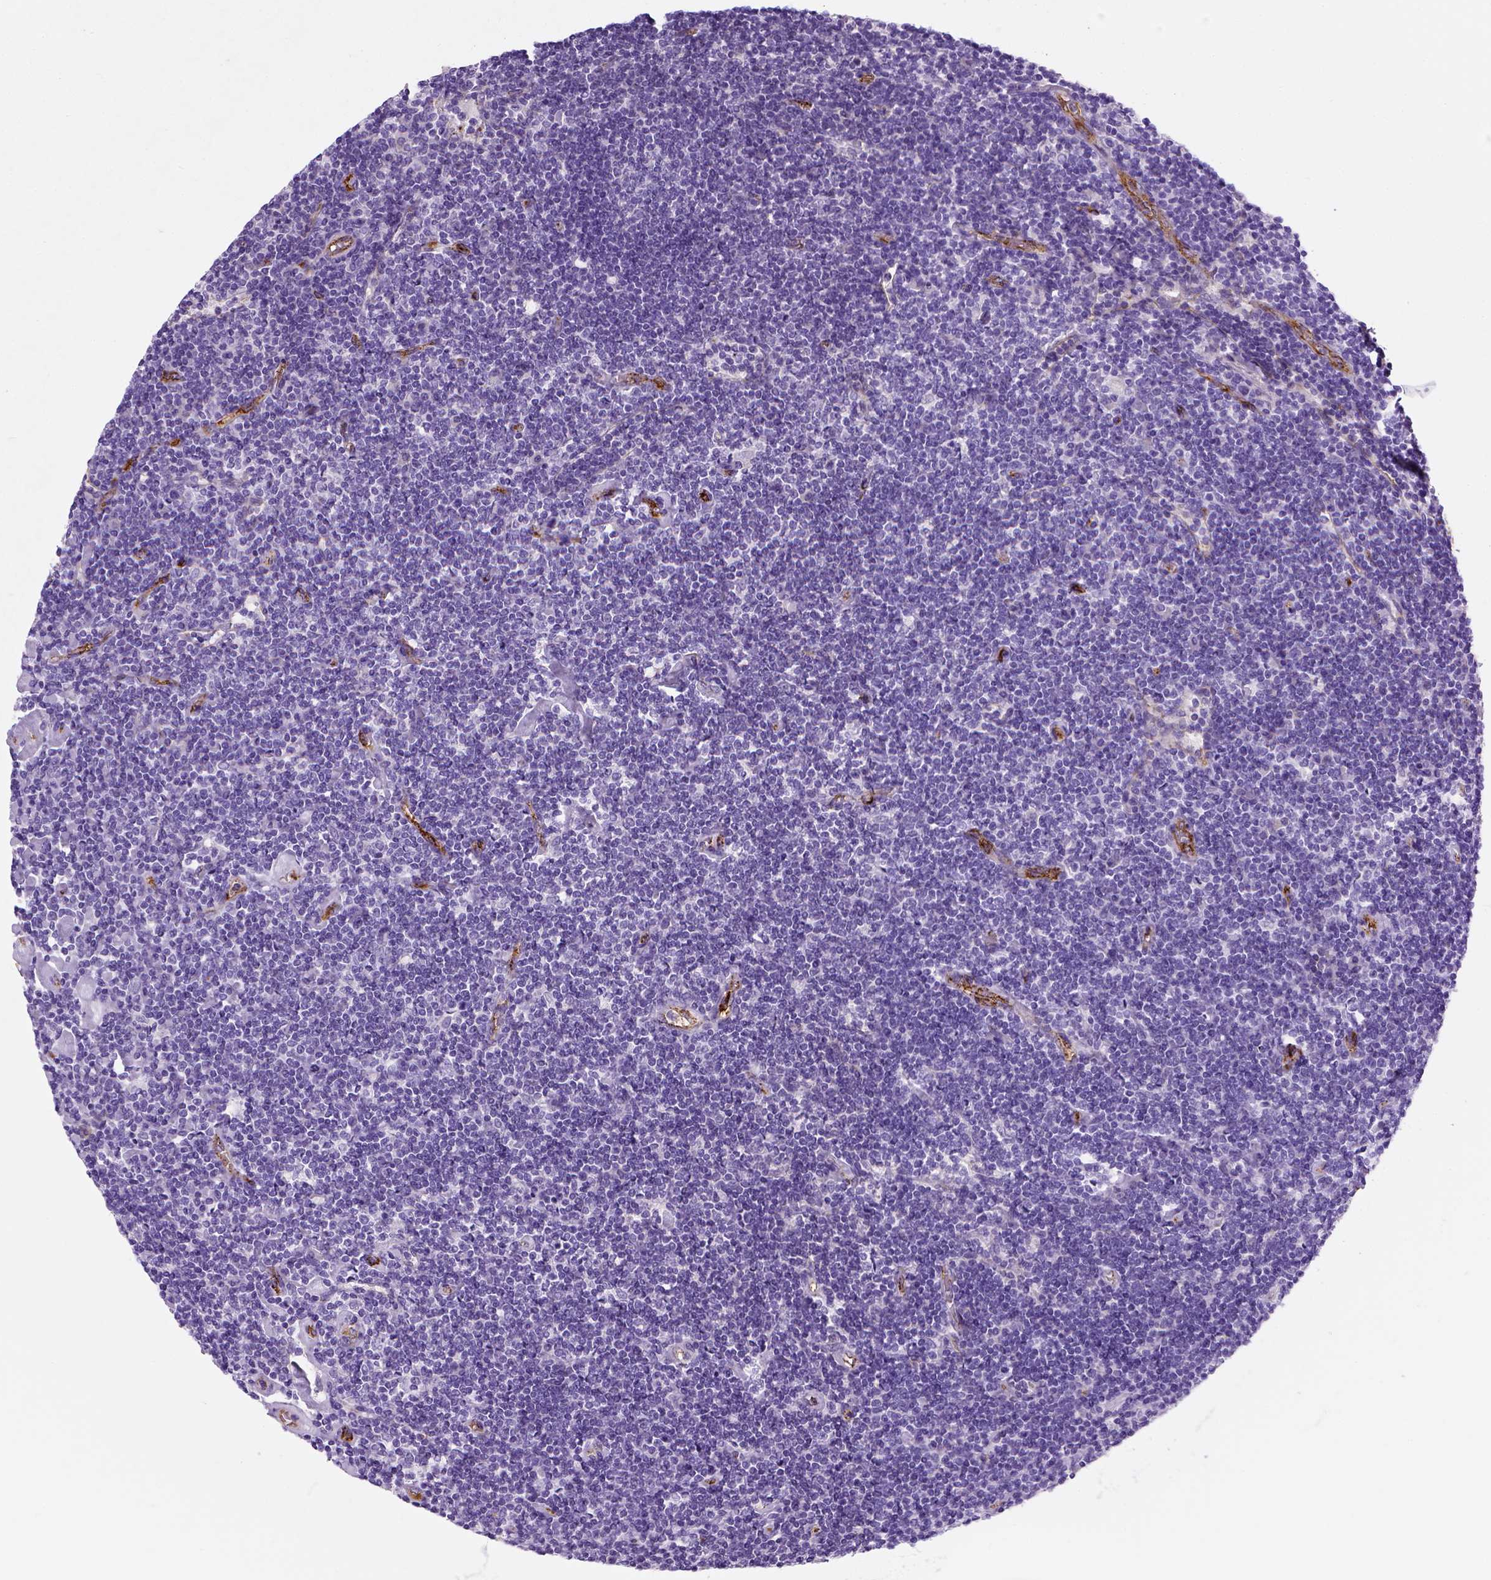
{"staining": {"intensity": "negative", "quantity": "none", "location": "none"}, "tissue": "lymphoma", "cell_type": "Tumor cells", "image_type": "cancer", "snomed": [{"axis": "morphology", "description": "Hodgkin's disease, NOS"}, {"axis": "topography", "description": "Lymph node"}], "caption": "Immunohistochemical staining of human Hodgkin's disease reveals no significant staining in tumor cells.", "gene": "VWF", "patient": {"sex": "male", "age": 40}}